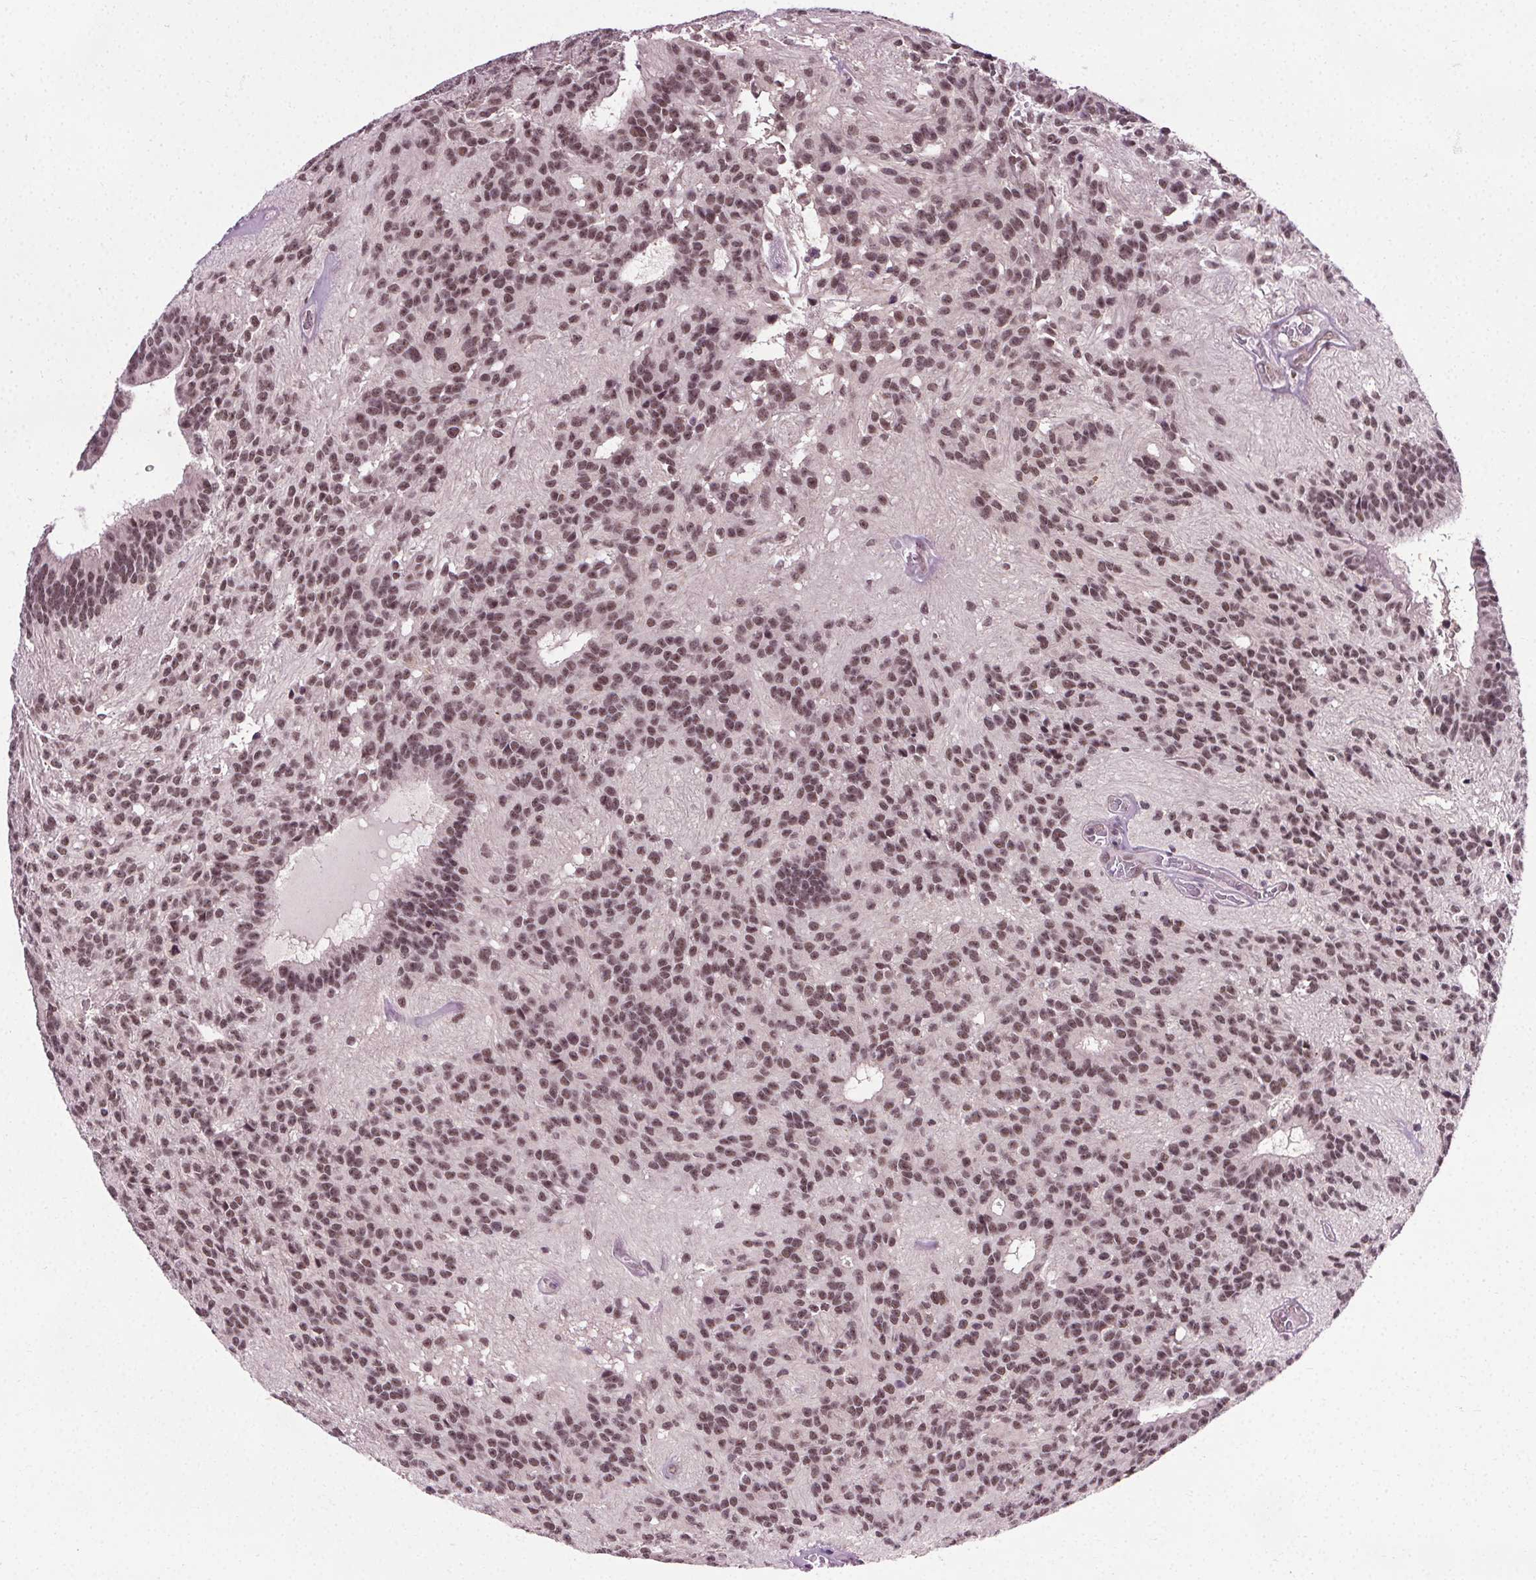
{"staining": {"intensity": "moderate", "quantity": ">75%", "location": "nuclear"}, "tissue": "glioma", "cell_type": "Tumor cells", "image_type": "cancer", "snomed": [{"axis": "morphology", "description": "Glioma, malignant, Low grade"}, {"axis": "topography", "description": "Brain"}], "caption": "Malignant glioma (low-grade) stained with a brown dye shows moderate nuclear positive positivity in about >75% of tumor cells.", "gene": "MED6", "patient": {"sex": "male", "age": 31}}